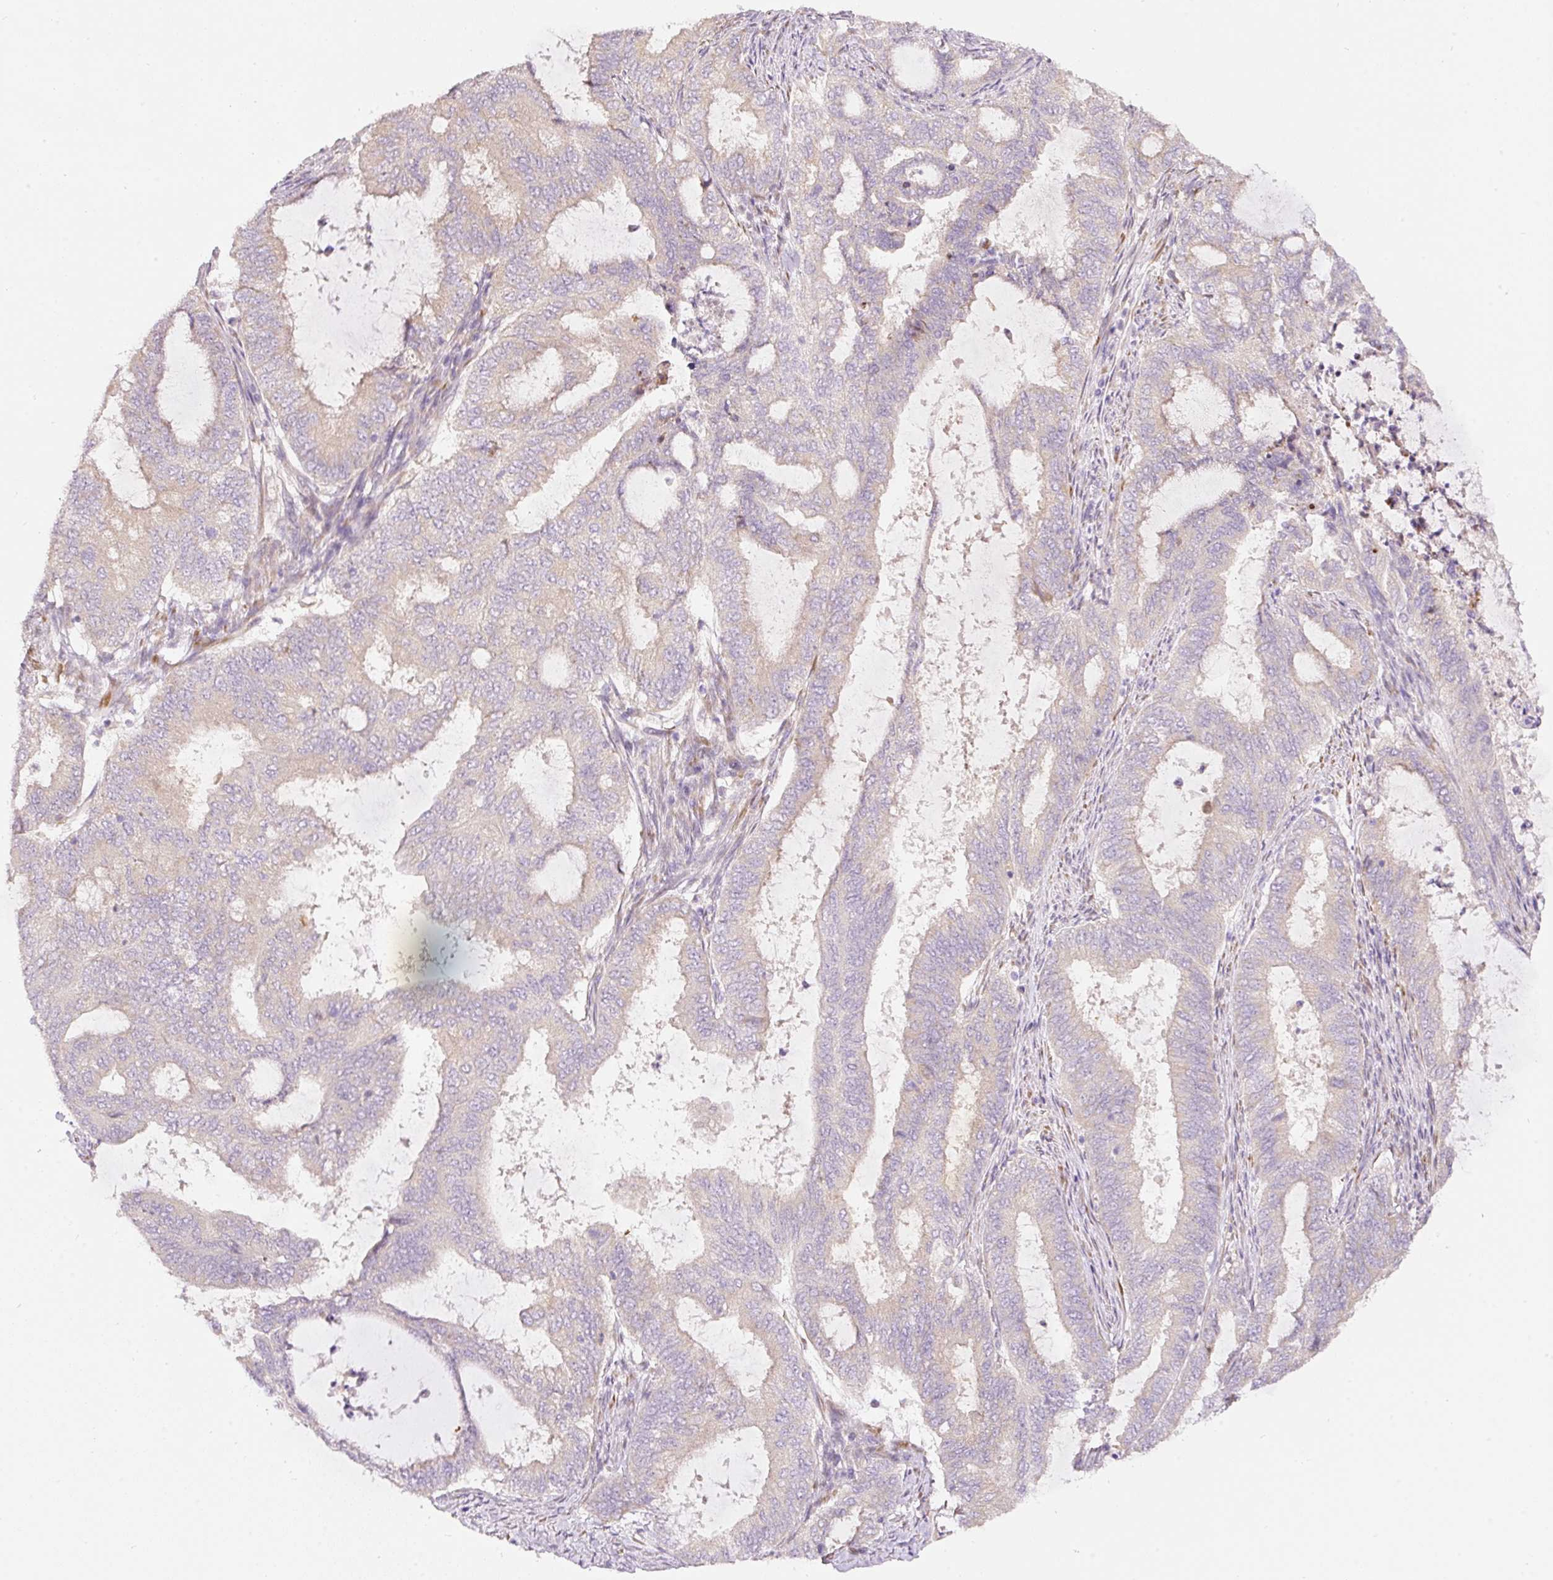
{"staining": {"intensity": "negative", "quantity": "none", "location": "none"}, "tissue": "endometrial cancer", "cell_type": "Tumor cells", "image_type": "cancer", "snomed": [{"axis": "morphology", "description": "Adenocarcinoma, NOS"}, {"axis": "topography", "description": "Endometrium"}], "caption": "A micrograph of endometrial cancer stained for a protein displays no brown staining in tumor cells.", "gene": "RSPO2", "patient": {"sex": "female", "age": 51}}